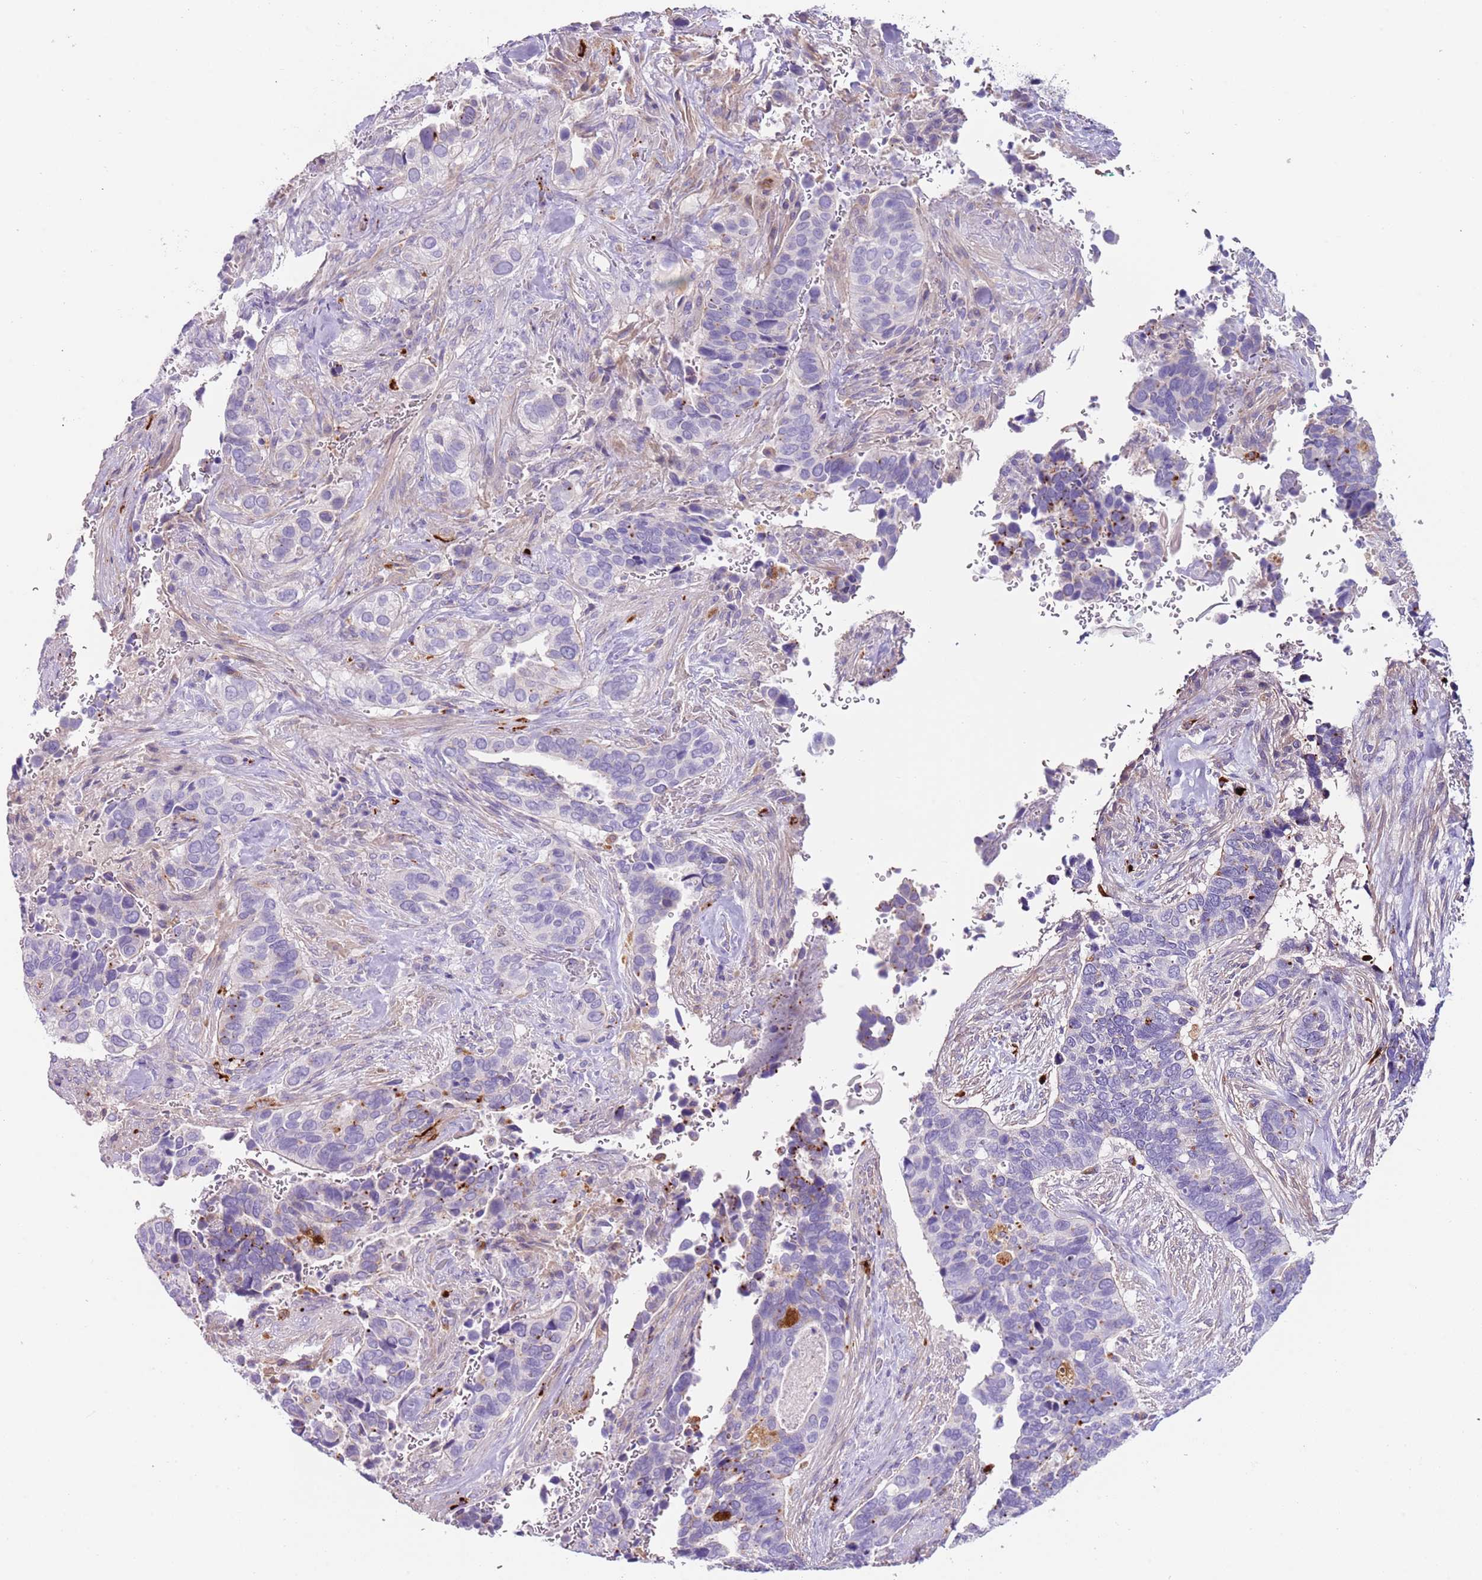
{"staining": {"intensity": "negative", "quantity": "none", "location": "none"}, "tissue": "cervical cancer", "cell_type": "Tumor cells", "image_type": "cancer", "snomed": [{"axis": "morphology", "description": "Squamous cell carcinoma, NOS"}, {"axis": "topography", "description": "Cervix"}], "caption": "There is no significant positivity in tumor cells of squamous cell carcinoma (cervical).", "gene": "LRRN3", "patient": {"sex": "female", "age": 38}}